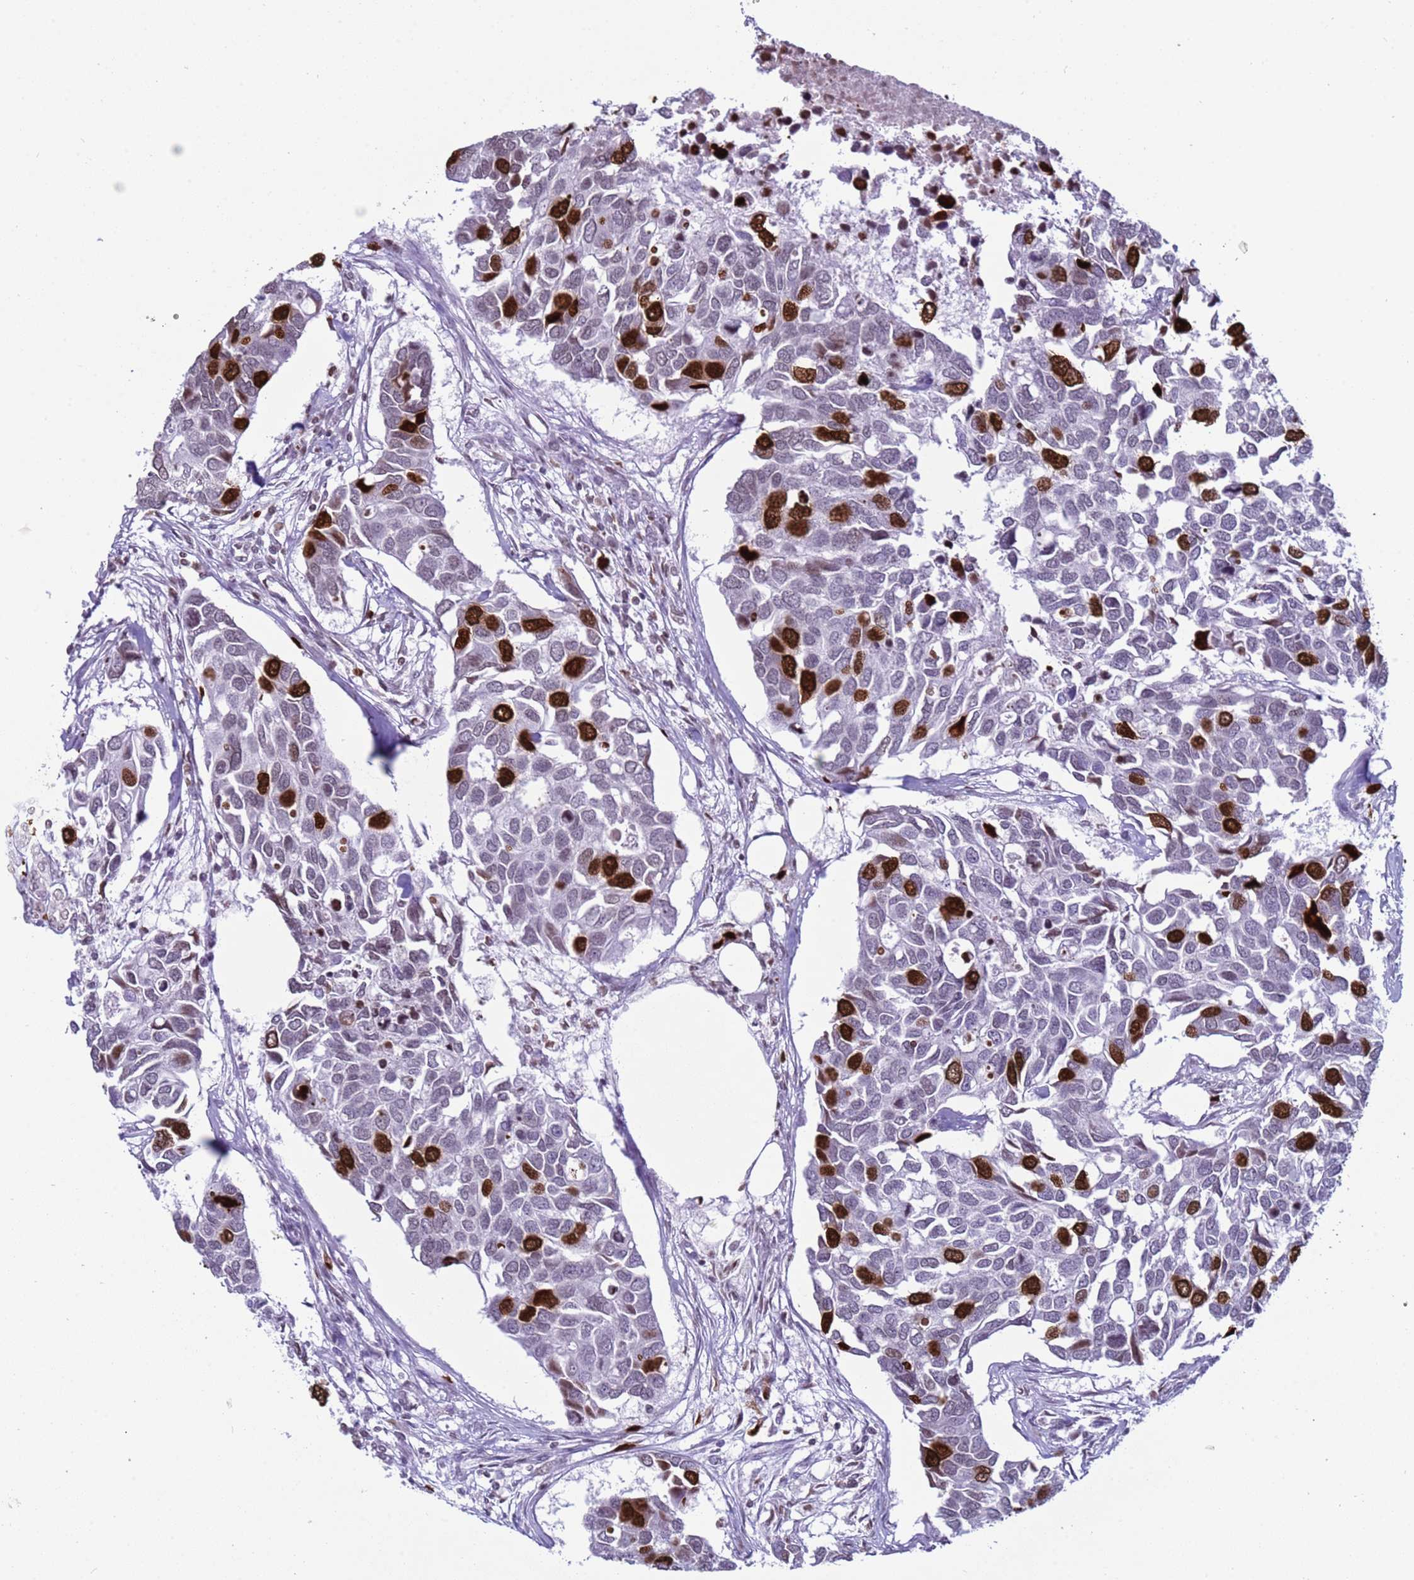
{"staining": {"intensity": "strong", "quantity": "25%-75%", "location": "nuclear"}, "tissue": "breast cancer", "cell_type": "Tumor cells", "image_type": "cancer", "snomed": [{"axis": "morphology", "description": "Duct carcinoma"}, {"axis": "topography", "description": "Breast"}], "caption": "Protein staining of breast cancer (intraductal carcinoma) tissue reveals strong nuclear staining in approximately 25%-75% of tumor cells.", "gene": "H4C8", "patient": {"sex": "female", "age": 83}}